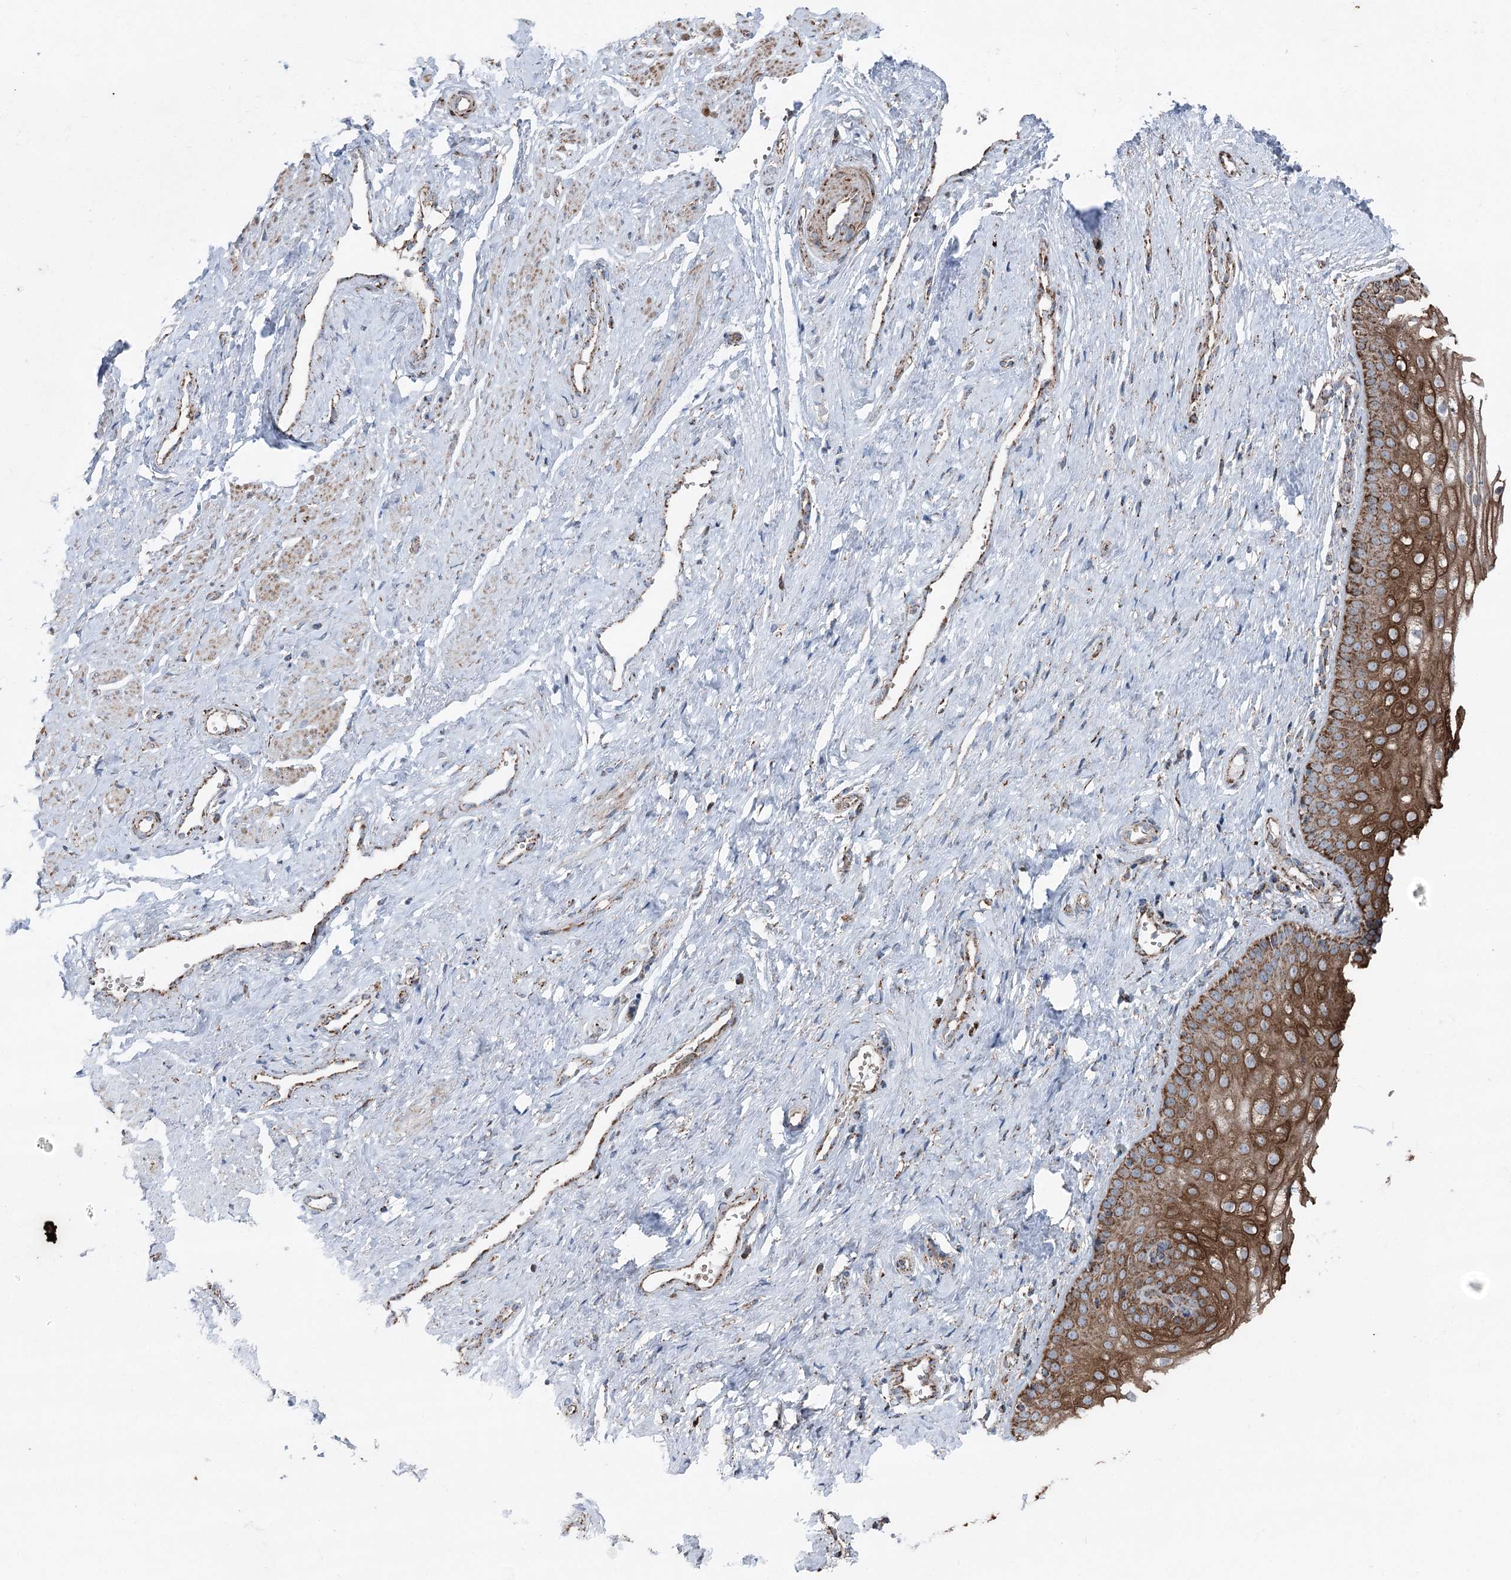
{"staining": {"intensity": "strong", "quantity": ">75%", "location": "cytoplasmic/membranous"}, "tissue": "vagina", "cell_type": "Squamous epithelial cells", "image_type": "normal", "snomed": [{"axis": "morphology", "description": "Normal tissue, NOS"}, {"axis": "topography", "description": "Vagina"}], "caption": "Protein staining shows strong cytoplasmic/membranous staining in about >75% of squamous epithelial cells in normal vagina.", "gene": "UCN3", "patient": {"sex": "female", "age": 46}}